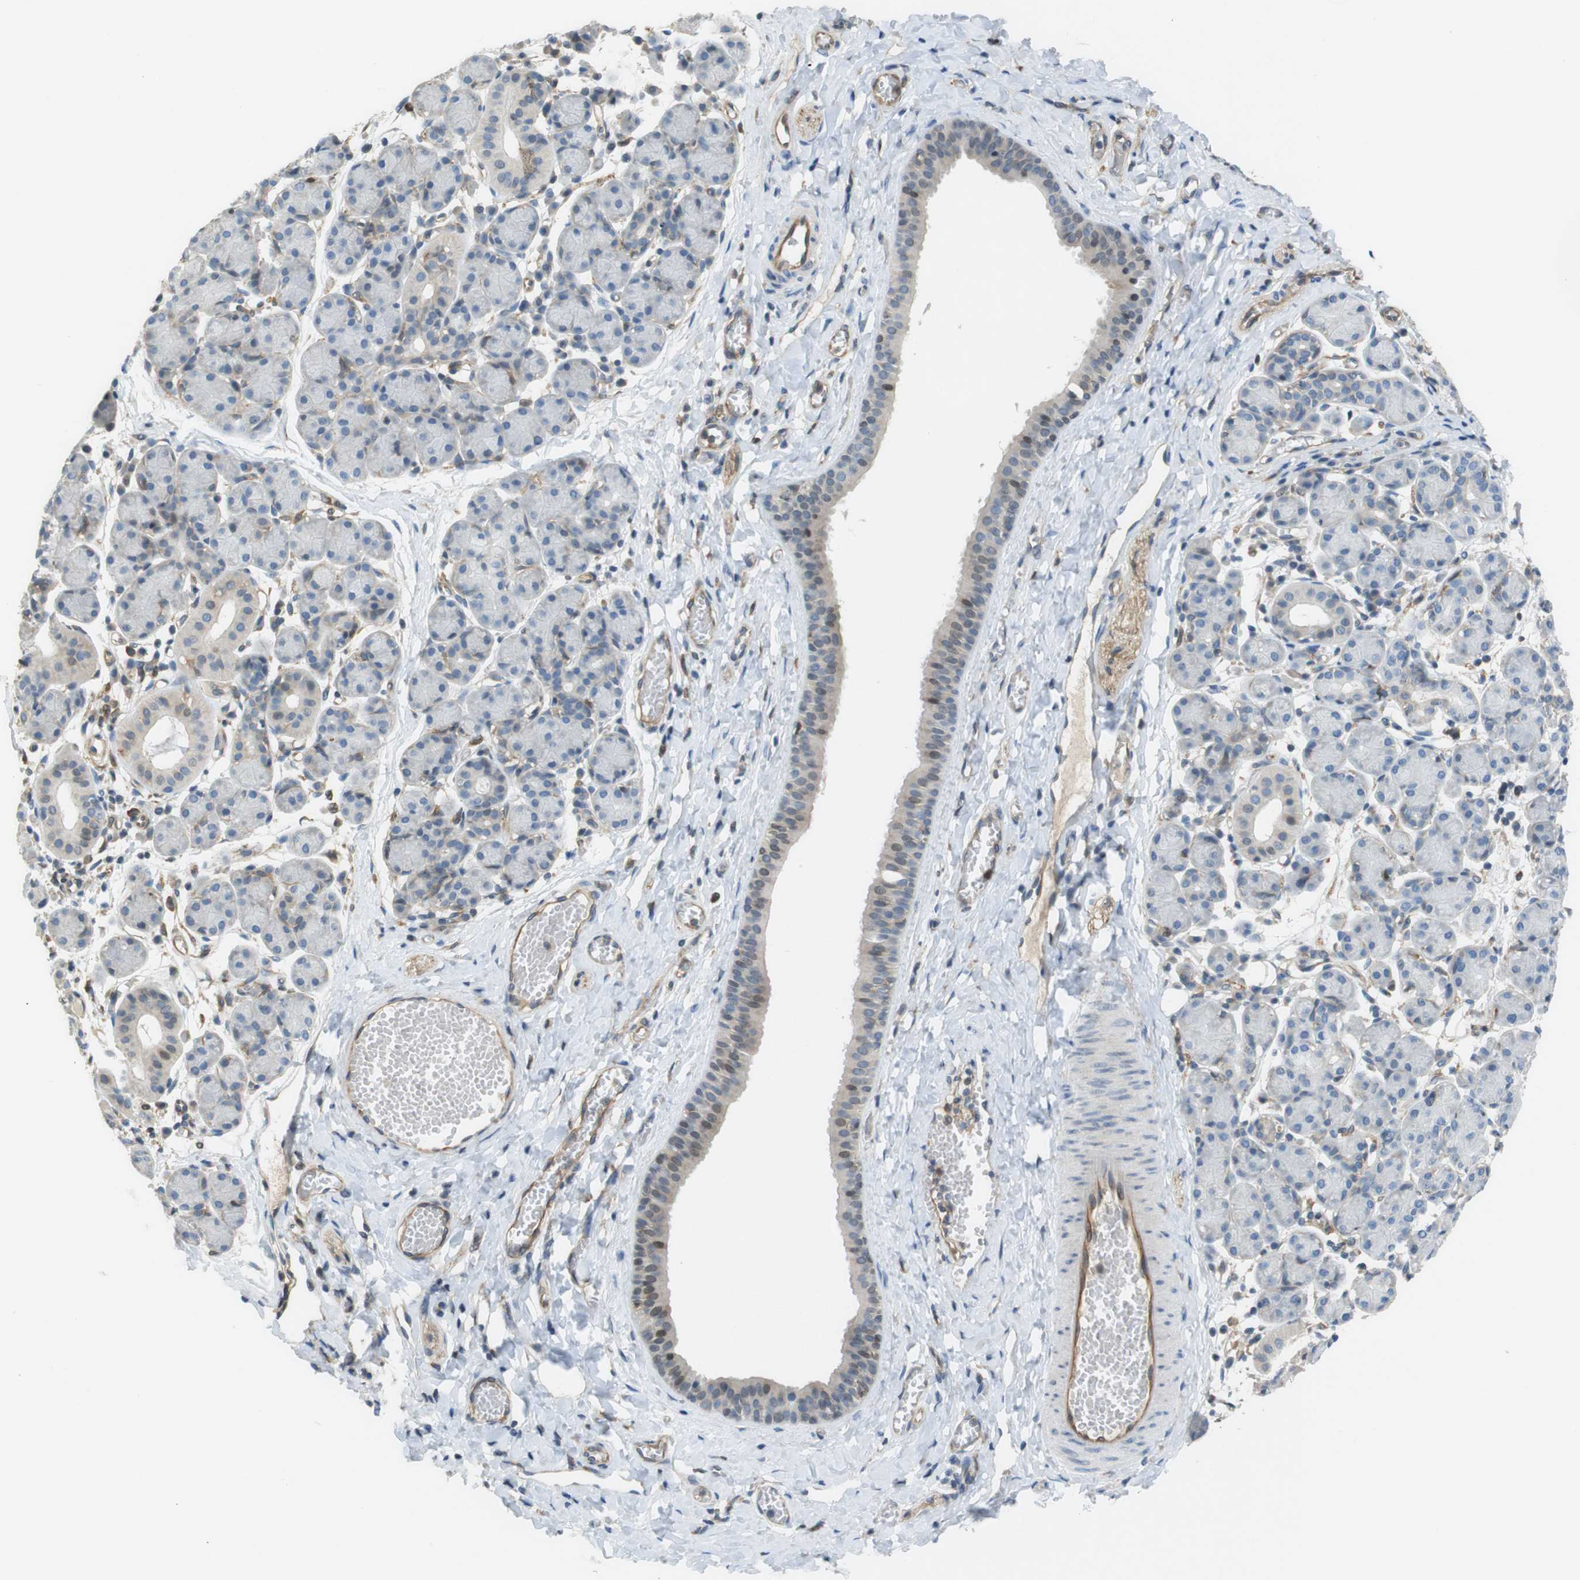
{"staining": {"intensity": "negative", "quantity": "none", "location": "none"}, "tissue": "salivary gland", "cell_type": "Glandular cells", "image_type": "normal", "snomed": [{"axis": "morphology", "description": "Normal tissue, NOS"}, {"axis": "morphology", "description": "Inflammation, NOS"}, {"axis": "topography", "description": "Lymph node"}, {"axis": "topography", "description": "Salivary gland"}], "caption": "This is an immunohistochemistry (IHC) photomicrograph of benign salivary gland. There is no staining in glandular cells.", "gene": "PCDH10", "patient": {"sex": "male", "age": 3}}